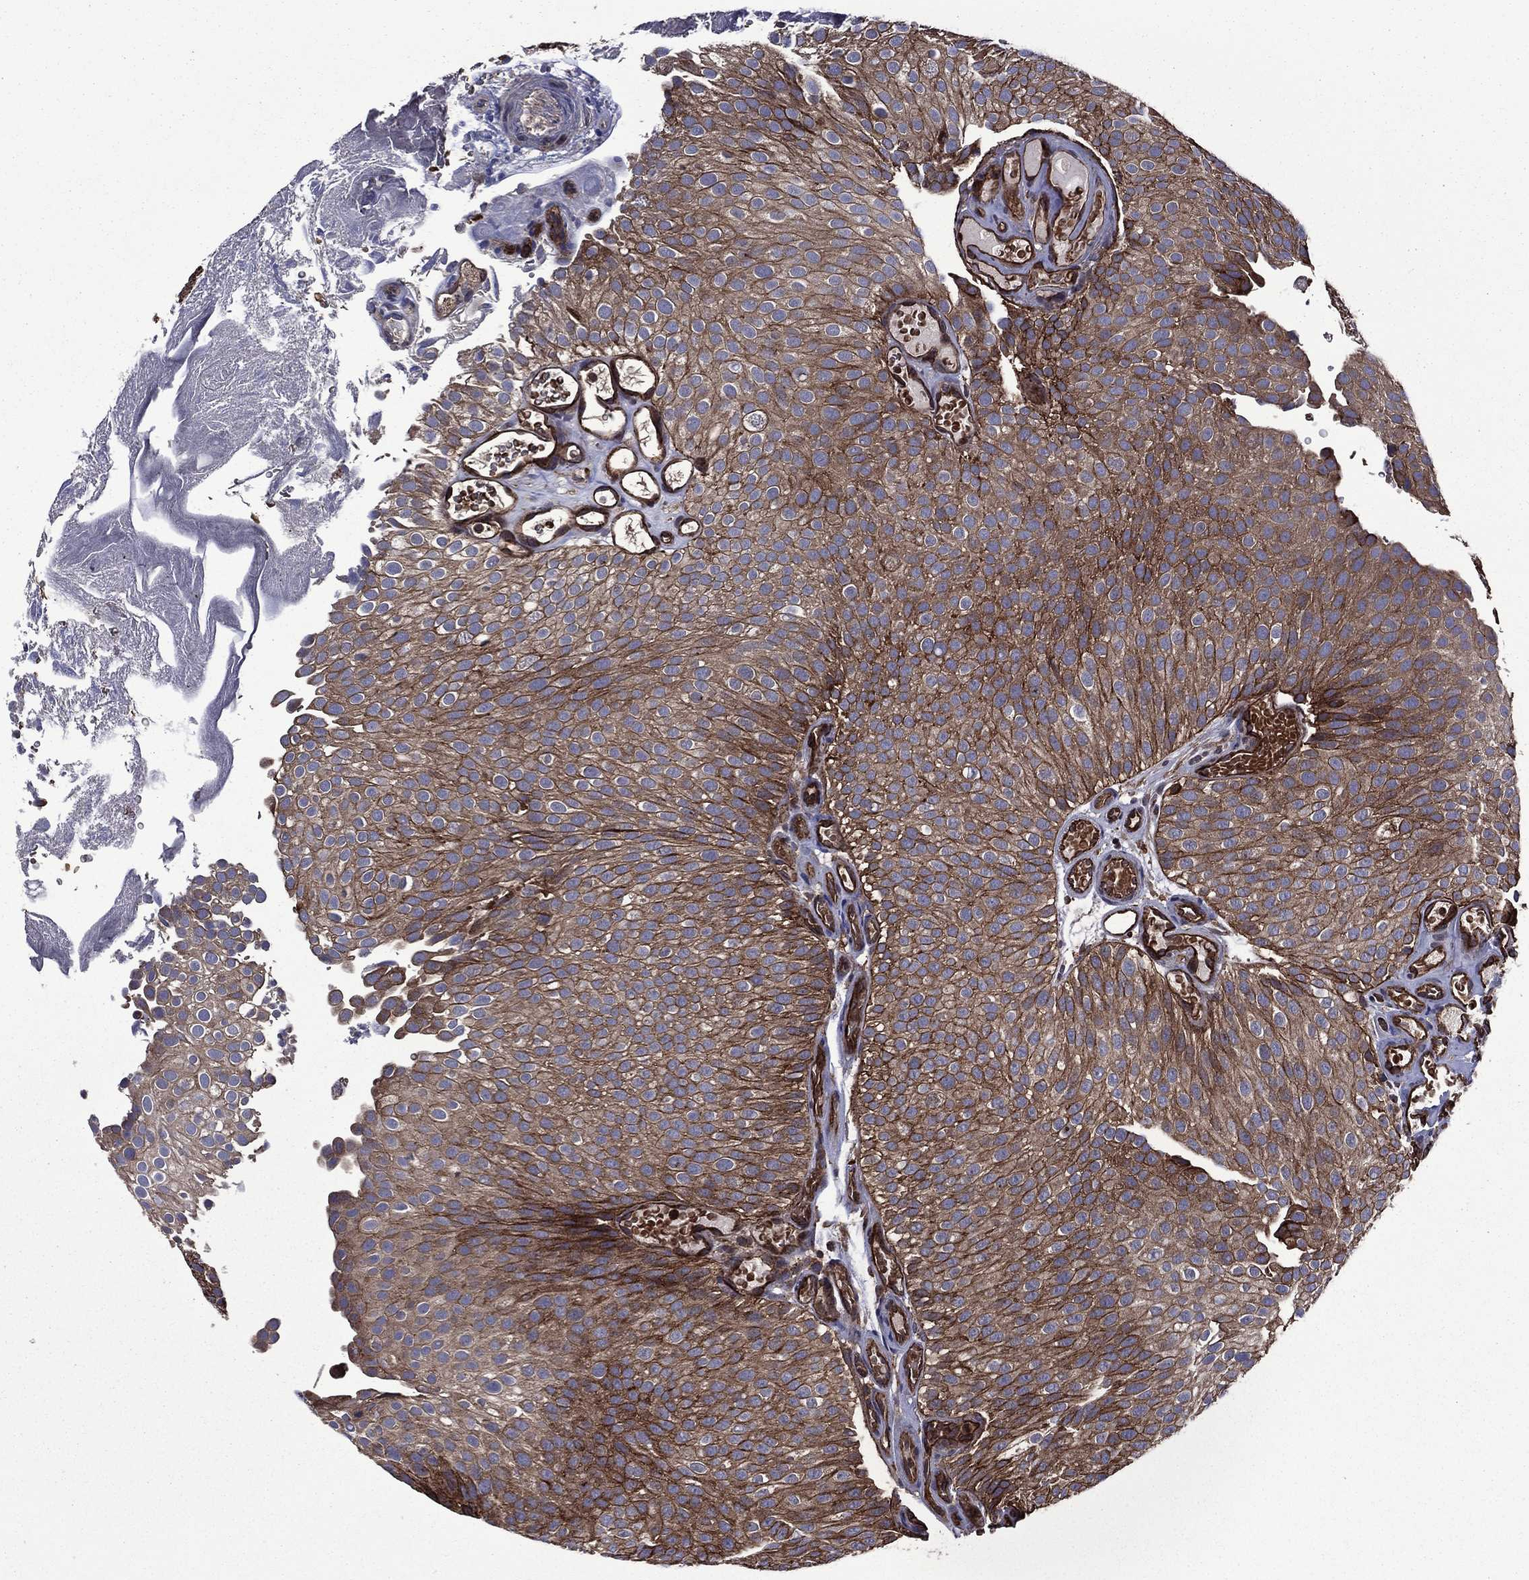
{"staining": {"intensity": "strong", "quantity": ">75%", "location": "cytoplasmic/membranous"}, "tissue": "urothelial cancer", "cell_type": "Tumor cells", "image_type": "cancer", "snomed": [{"axis": "morphology", "description": "Urothelial carcinoma, Low grade"}, {"axis": "topography", "description": "Urinary bladder"}], "caption": "Low-grade urothelial carcinoma stained for a protein (brown) demonstrates strong cytoplasmic/membranous positive positivity in about >75% of tumor cells.", "gene": "PLPP3", "patient": {"sex": "male", "age": 78}}